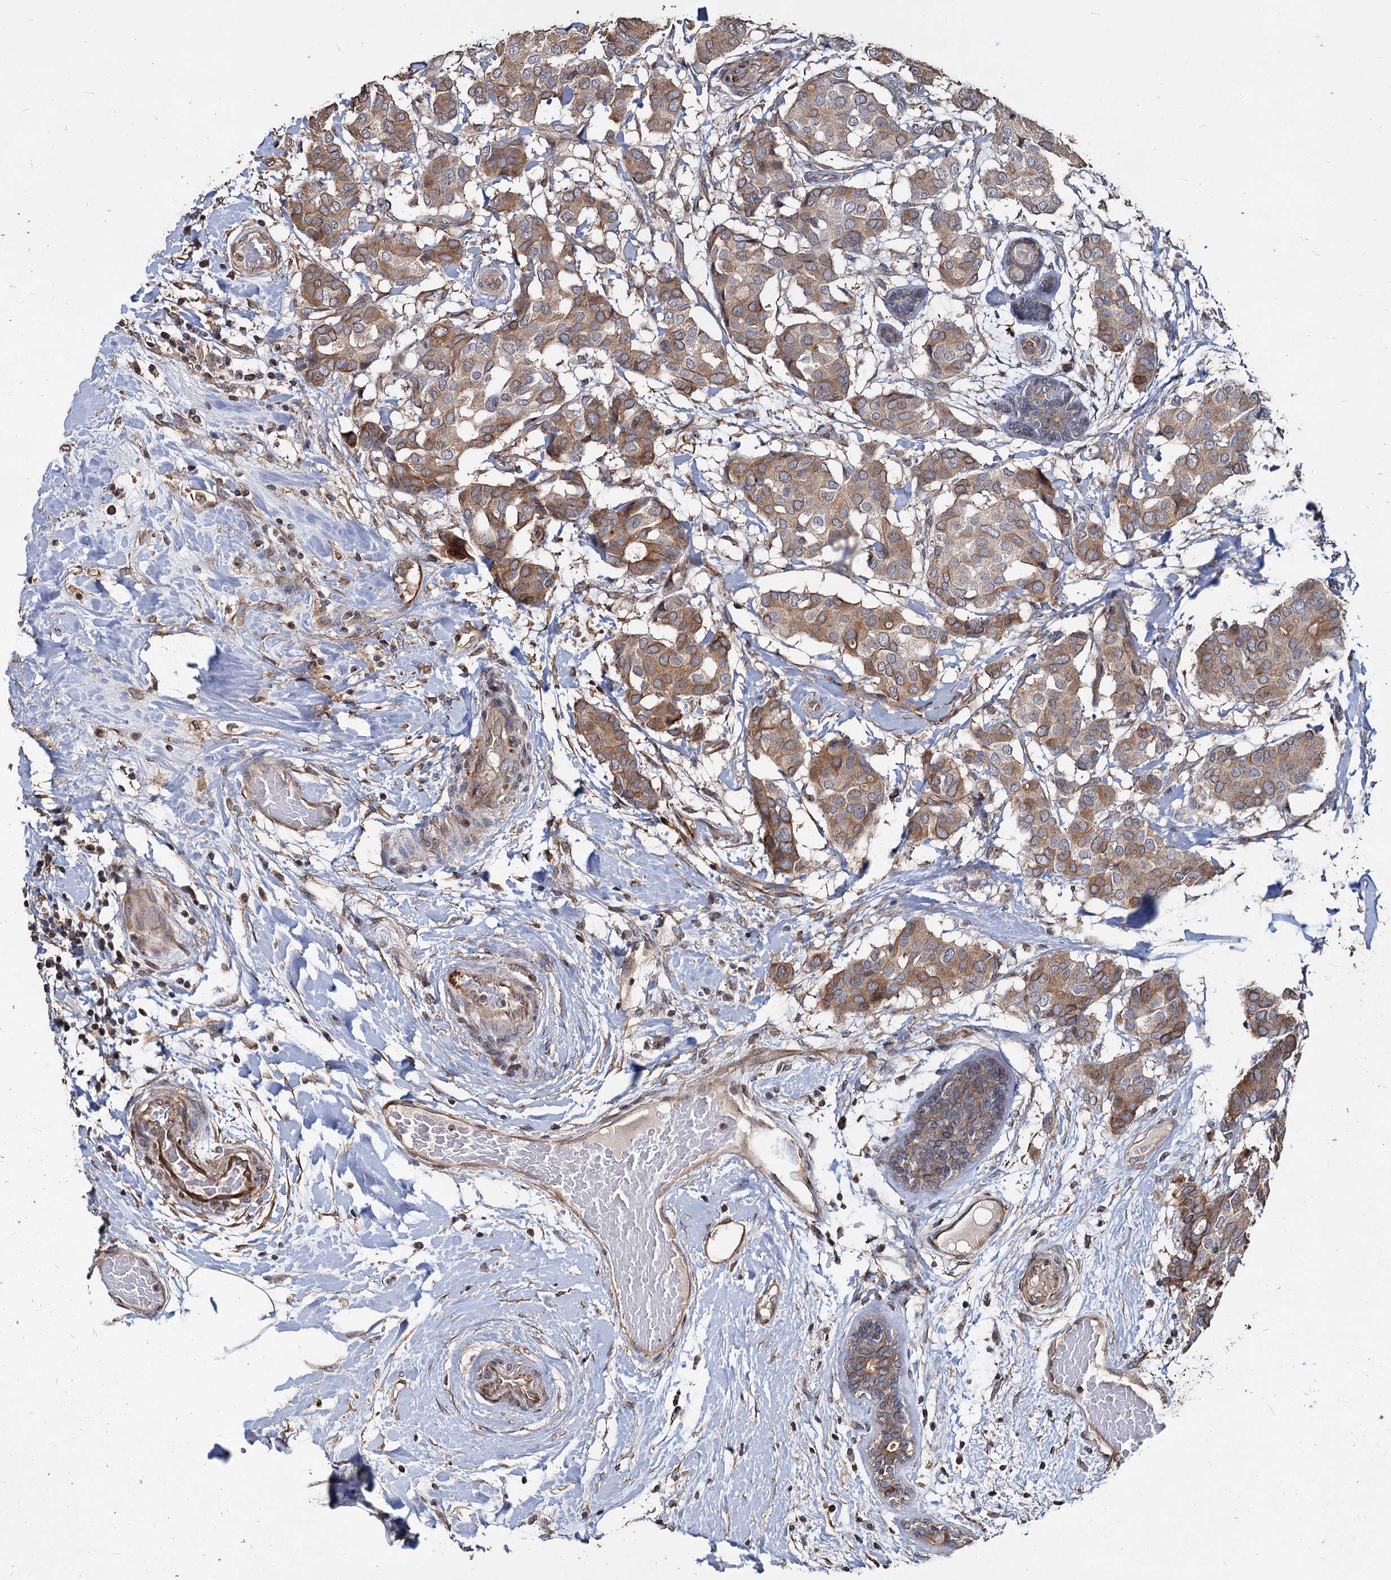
{"staining": {"intensity": "moderate", "quantity": ">75%", "location": "cytoplasmic/membranous"}, "tissue": "breast cancer", "cell_type": "Tumor cells", "image_type": "cancer", "snomed": [{"axis": "morphology", "description": "Duct carcinoma"}, {"axis": "topography", "description": "Breast"}], "caption": "An image showing moderate cytoplasmic/membranous positivity in approximately >75% of tumor cells in infiltrating ductal carcinoma (breast), as visualized by brown immunohistochemical staining.", "gene": "DEPDC4", "patient": {"sex": "female", "age": 75}}